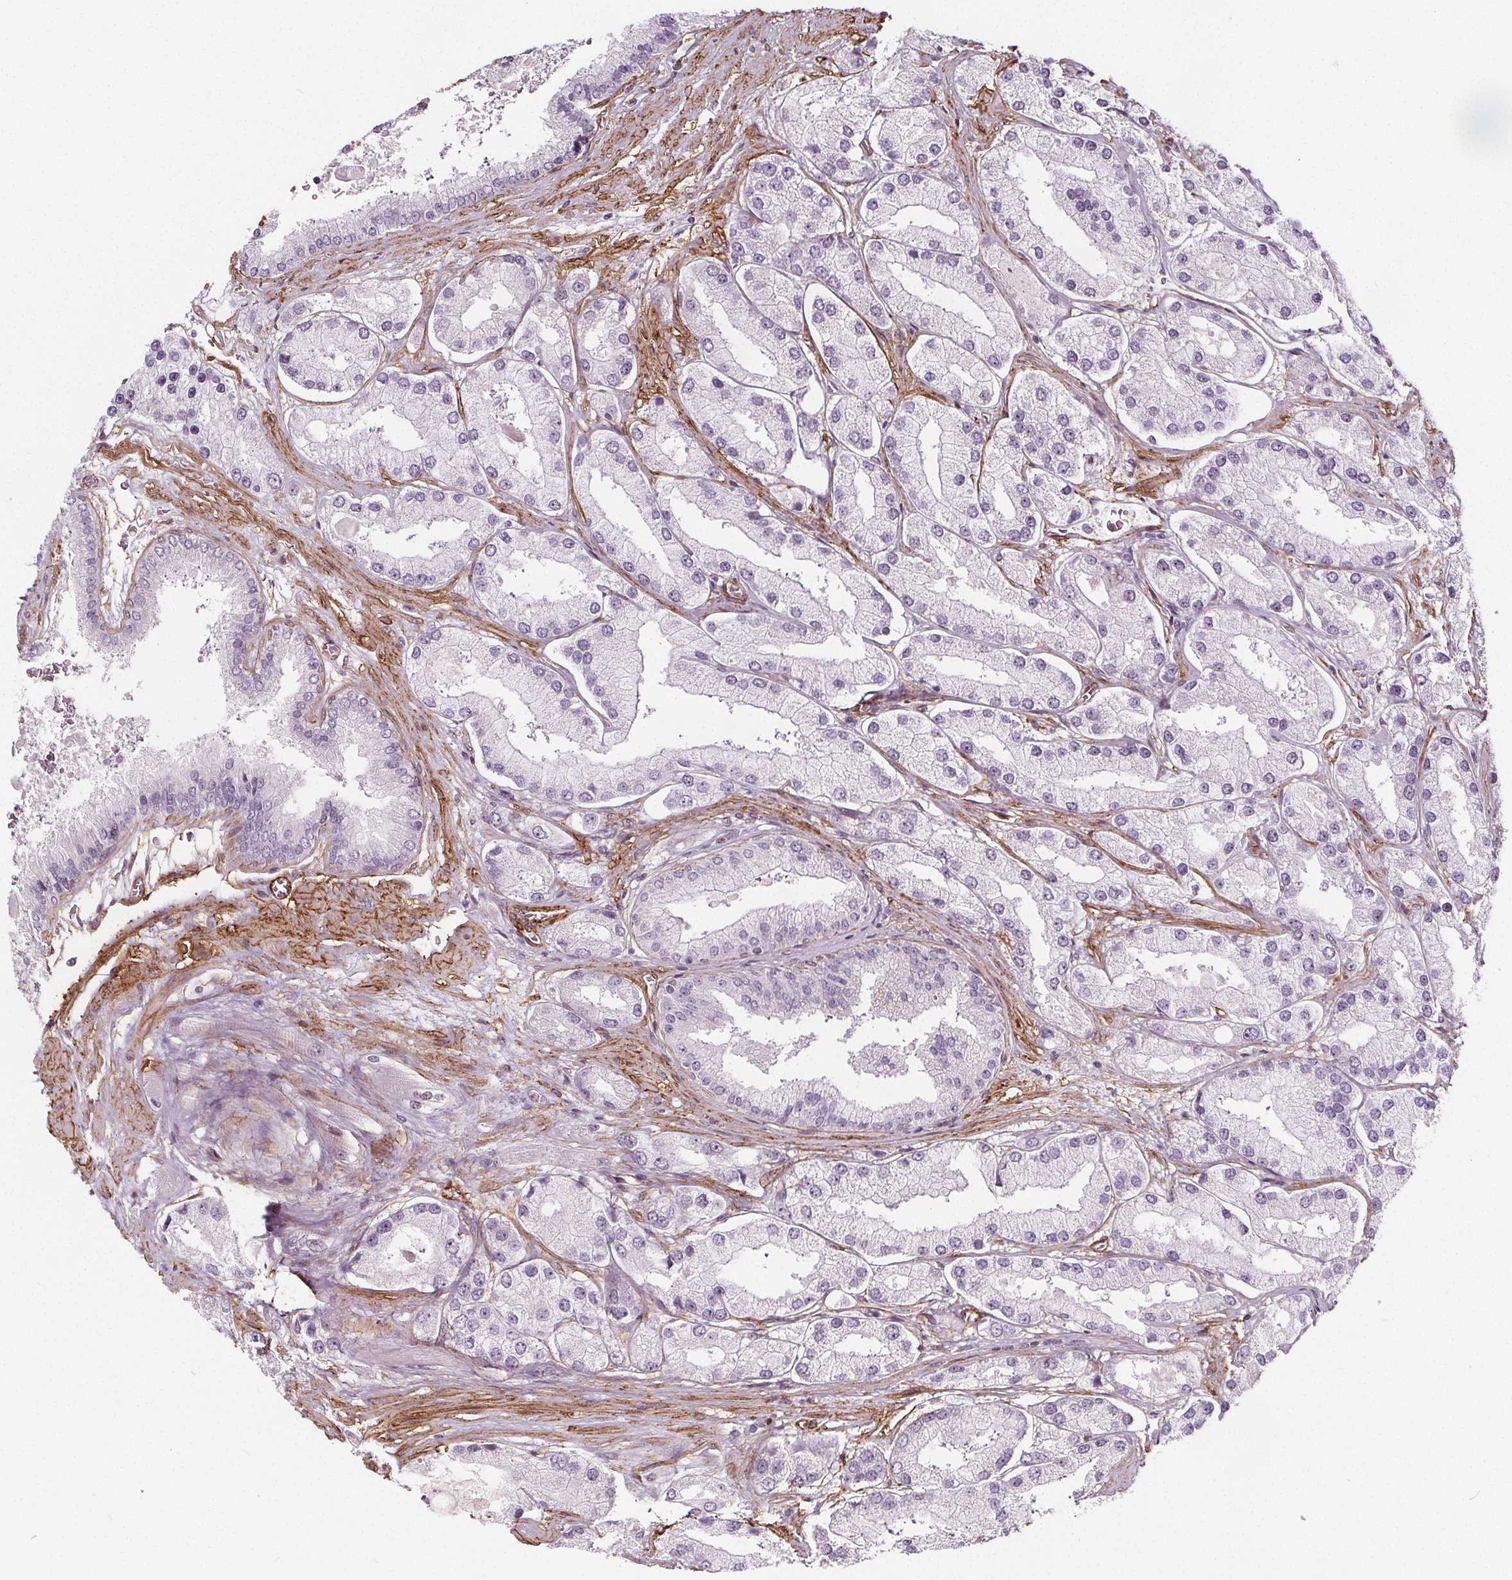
{"staining": {"intensity": "negative", "quantity": "none", "location": "none"}, "tissue": "prostate cancer", "cell_type": "Tumor cells", "image_type": "cancer", "snomed": [{"axis": "morphology", "description": "Adenocarcinoma, High grade"}, {"axis": "topography", "description": "Prostate"}], "caption": "Tumor cells are negative for brown protein staining in high-grade adenocarcinoma (prostate).", "gene": "HAS1", "patient": {"sex": "male", "age": 67}}